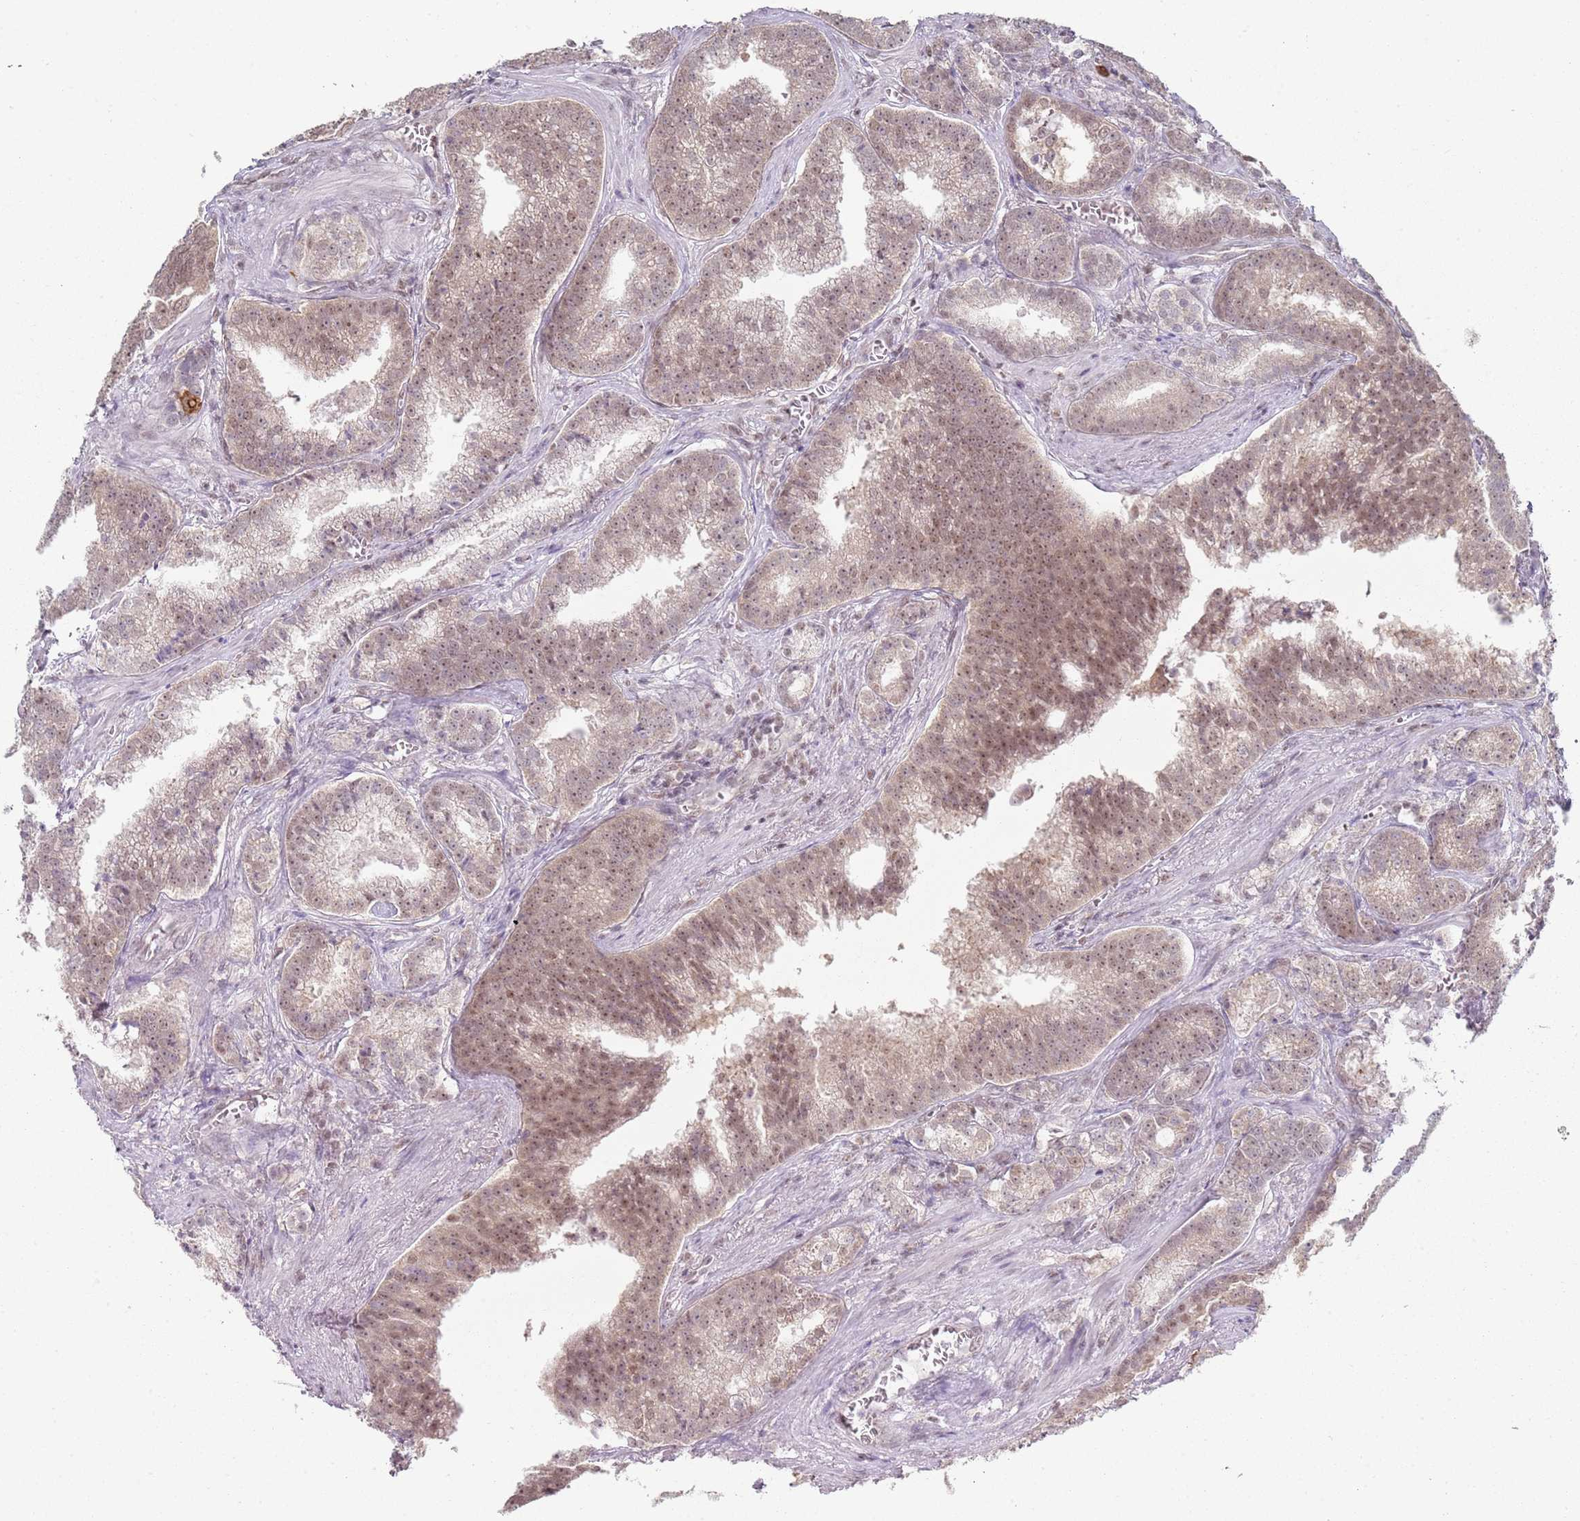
{"staining": {"intensity": "moderate", "quantity": ">75%", "location": "cytoplasmic/membranous,nuclear"}, "tissue": "prostate cancer", "cell_type": "Tumor cells", "image_type": "cancer", "snomed": [{"axis": "morphology", "description": "Adenocarcinoma, High grade"}, {"axis": "topography", "description": "Prostate"}], "caption": "An immunohistochemistry (IHC) histopathology image of neoplastic tissue is shown. Protein staining in brown labels moderate cytoplasmic/membranous and nuclear positivity in prostate high-grade adenocarcinoma within tumor cells.", "gene": "SMARCAL1", "patient": {"sex": "male", "age": 67}}